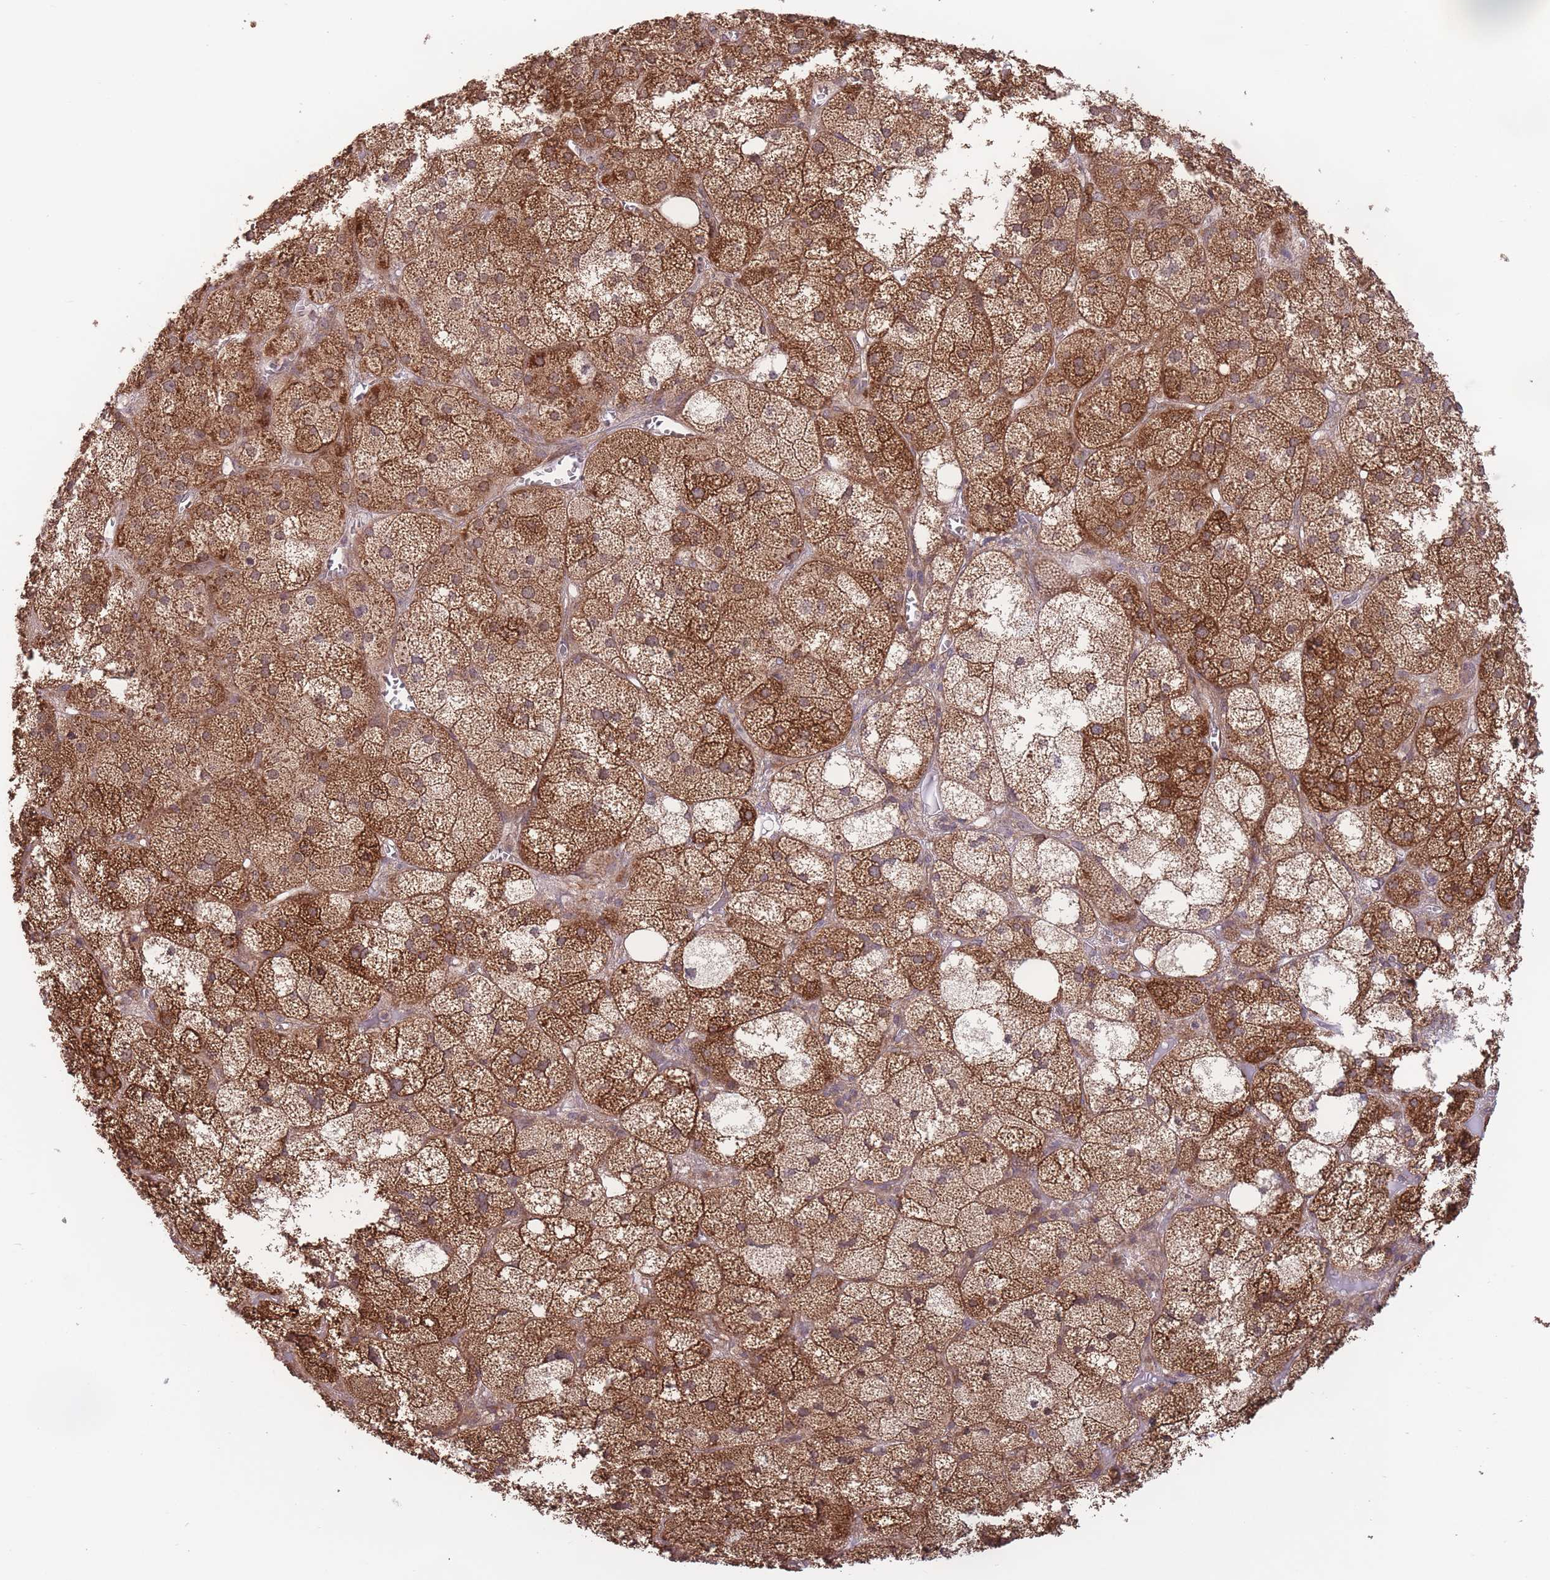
{"staining": {"intensity": "moderate", "quantity": ">75%", "location": "cytoplasmic/membranous"}, "tissue": "adrenal gland", "cell_type": "Glandular cells", "image_type": "normal", "snomed": [{"axis": "morphology", "description": "Normal tissue, NOS"}, {"axis": "topography", "description": "Adrenal gland"}], "caption": "Adrenal gland stained for a protein (brown) shows moderate cytoplasmic/membranous positive staining in approximately >75% of glandular cells.", "gene": "ALS2CL", "patient": {"sex": "female", "age": 61}}